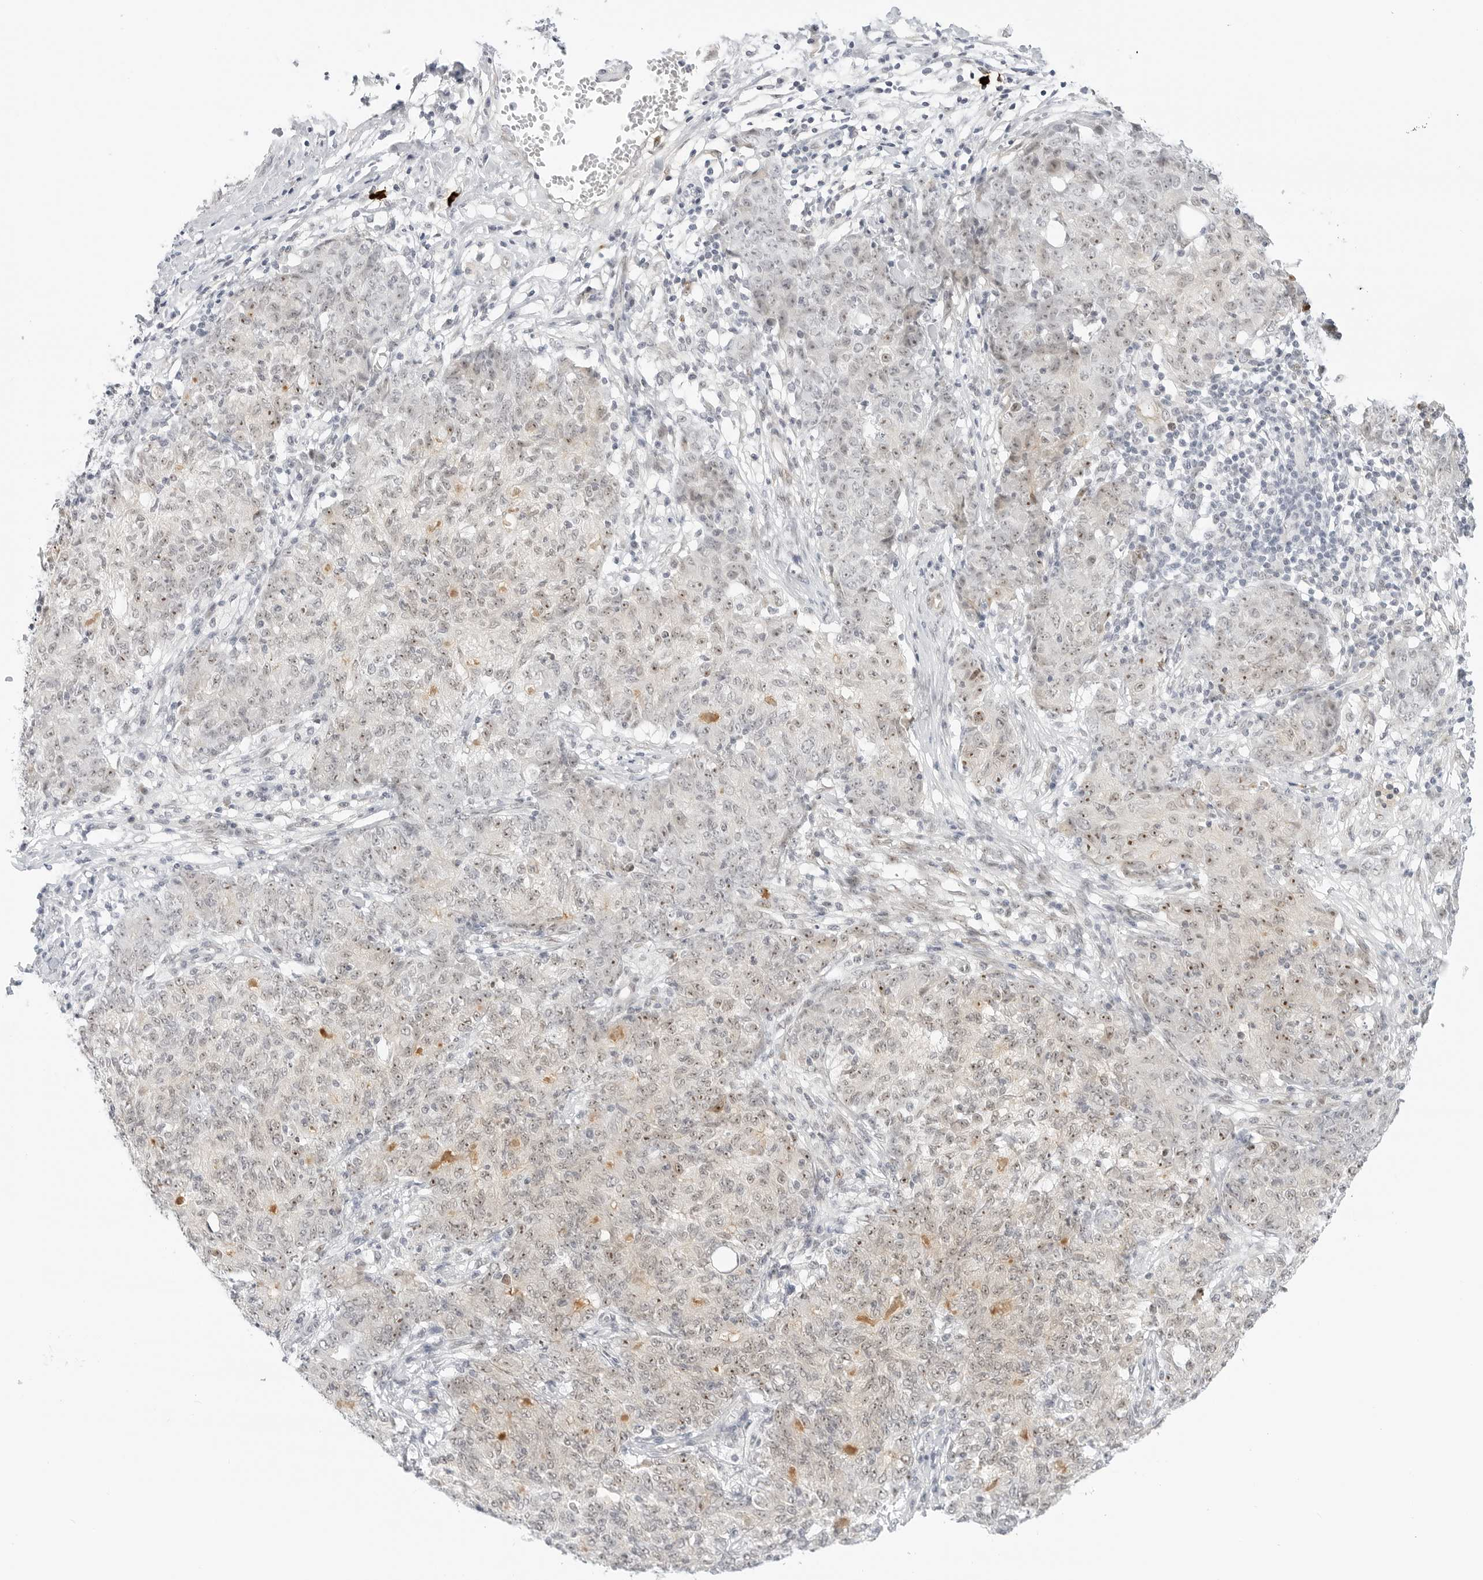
{"staining": {"intensity": "moderate", "quantity": "<25%", "location": "nuclear"}, "tissue": "ovarian cancer", "cell_type": "Tumor cells", "image_type": "cancer", "snomed": [{"axis": "morphology", "description": "Carcinoma, endometroid"}, {"axis": "topography", "description": "Ovary"}], "caption": "Moderate nuclear expression for a protein is appreciated in about <25% of tumor cells of ovarian endometroid carcinoma using immunohistochemistry.", "gene": "HIPK3", "patient": {"sex": "female", "age": 42}}